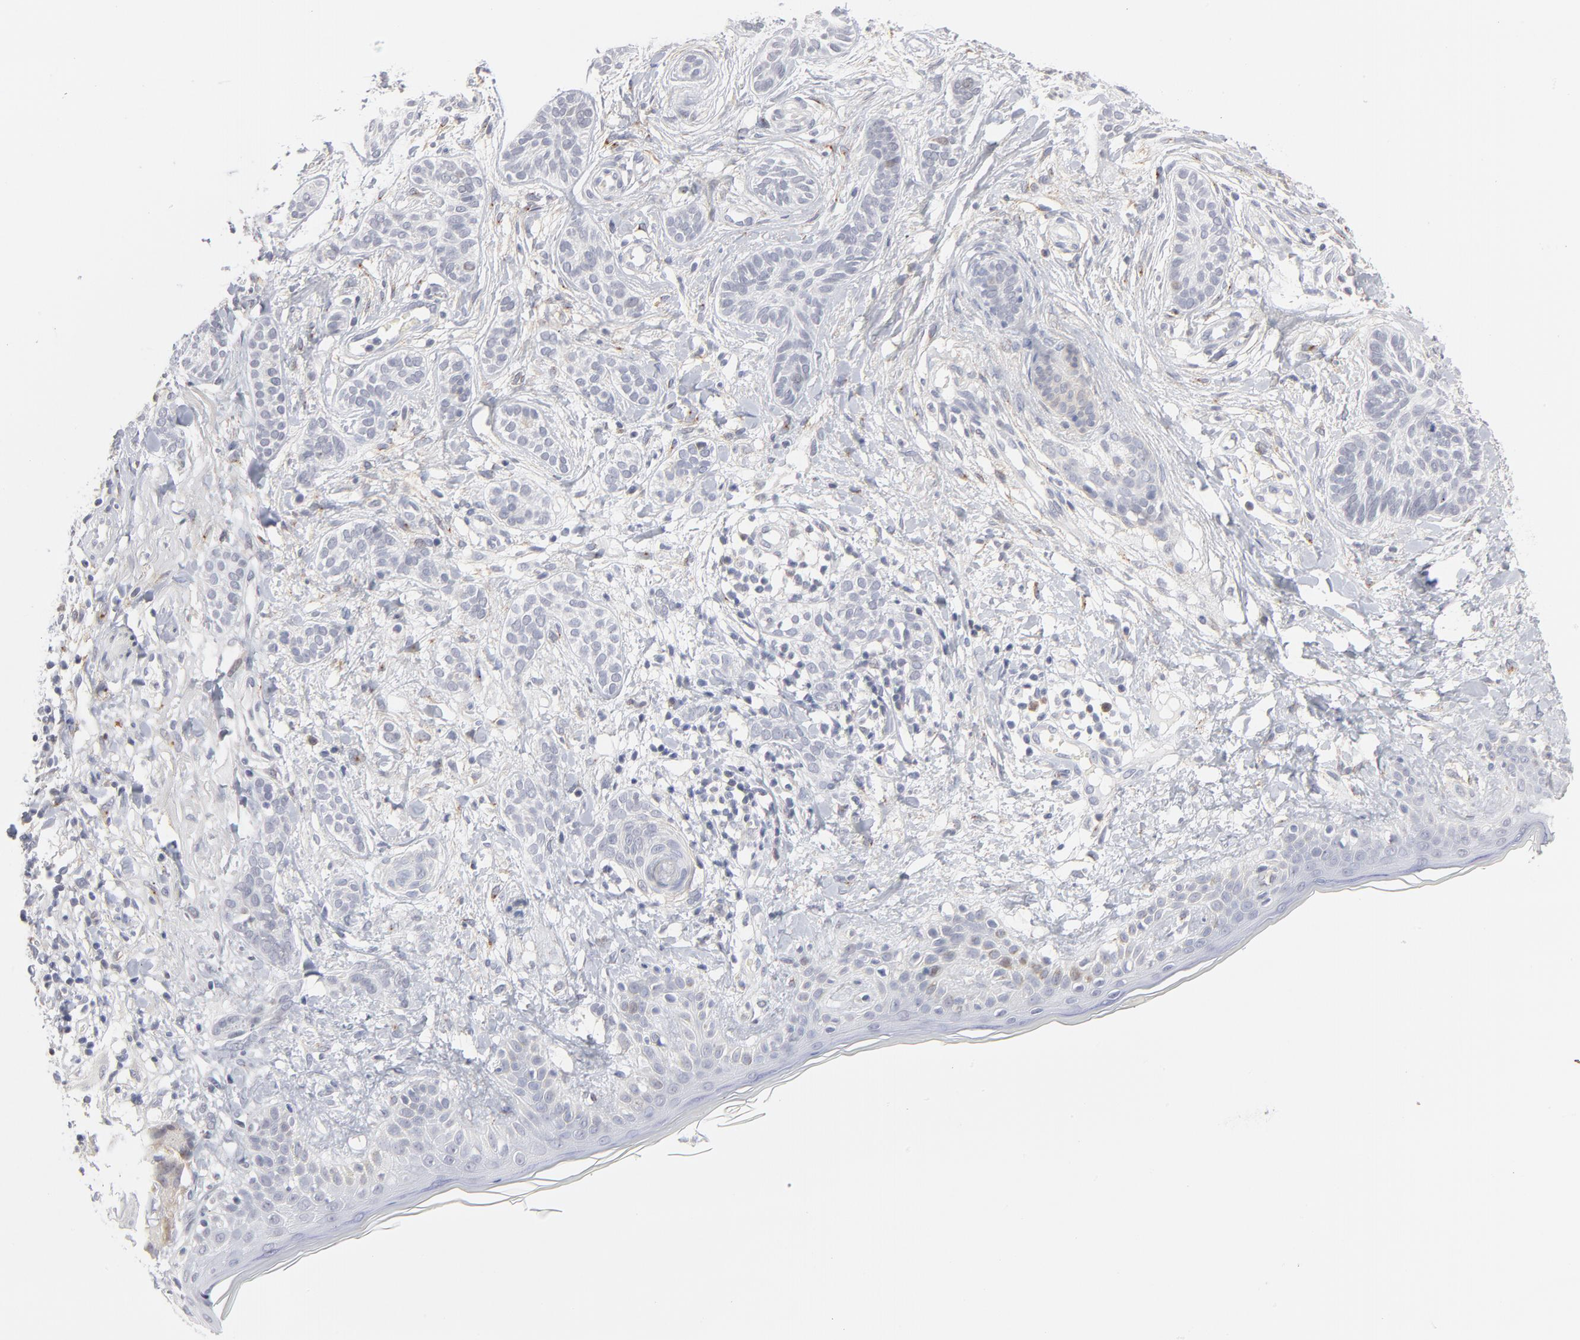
{"staining": {"intensity": "negative", "quantity": "none", "location": "none"}, "tissue": "skin cancer", "cell_type": "Tumor cells", "image_type": "cancer", "snomed": [{"axis": "morphology", "description": "Normal tissue, NOS"}, {"axis": "morphology", "description": "Basal cell carcinoma"}, {"axis": "topography", "description": "Skin"}], "caption": "The image shows no staining of tumor cells in skin cancer.", "gene": "AURKA", "patient": {"sex": "male", "age": 63}}